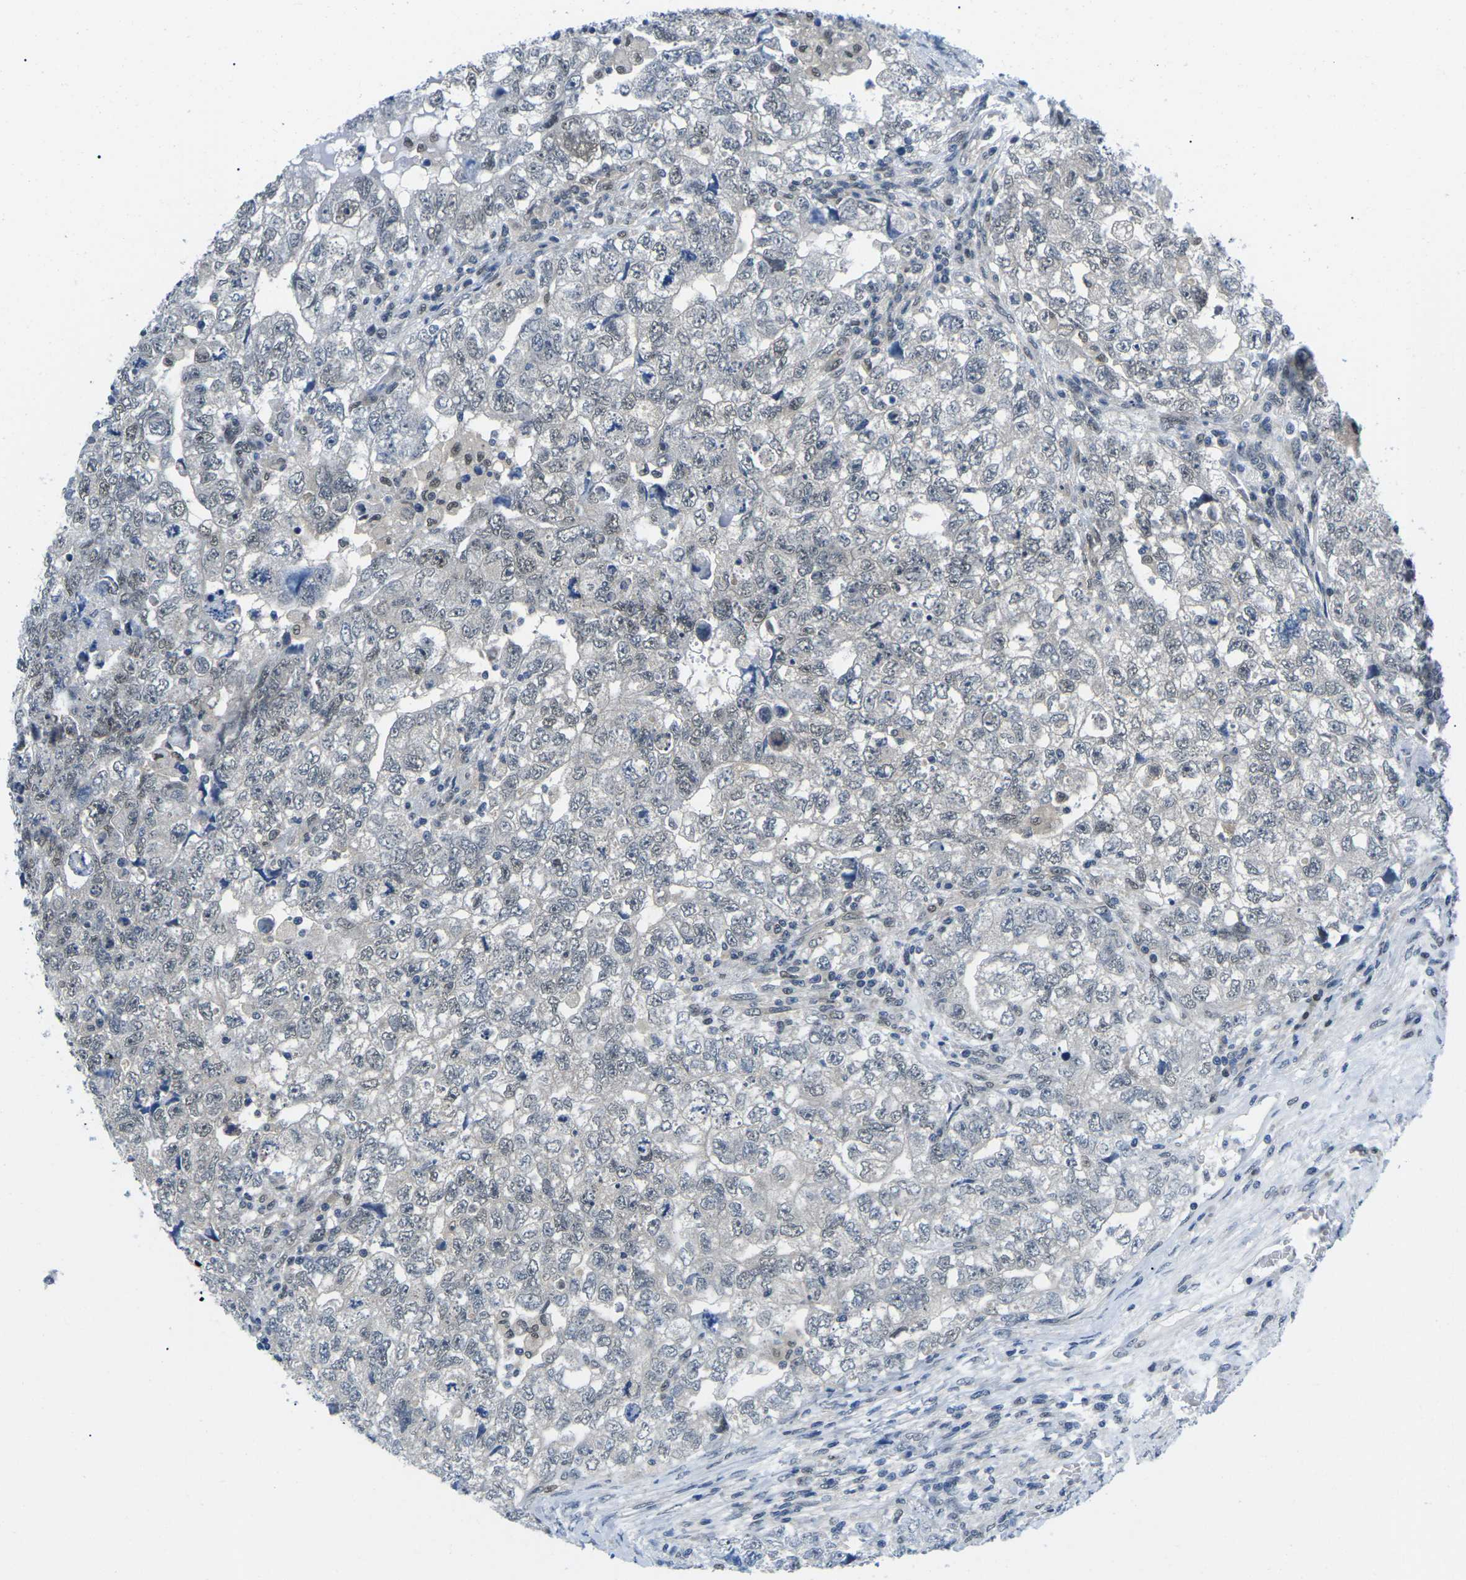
{"staining": {"intensity": "weak", "quantity": "<25%", "location": "nuclear"}, "tissue": "testis cancer", "cell_type": "Tumor cells", "image_type": "cancer", "snomed": [{"axis": "morphology", "description": "Carcinoma, Embryonal, NOS"}, {"axis": "topography", "description": "Testis"}], "caption": "Immunohistochemical staining of testis embryonal carcinoma shows no significant positivity in tumor cells.", "gene": "UBA7", "patient": {"sex": "male", "age": 36}}